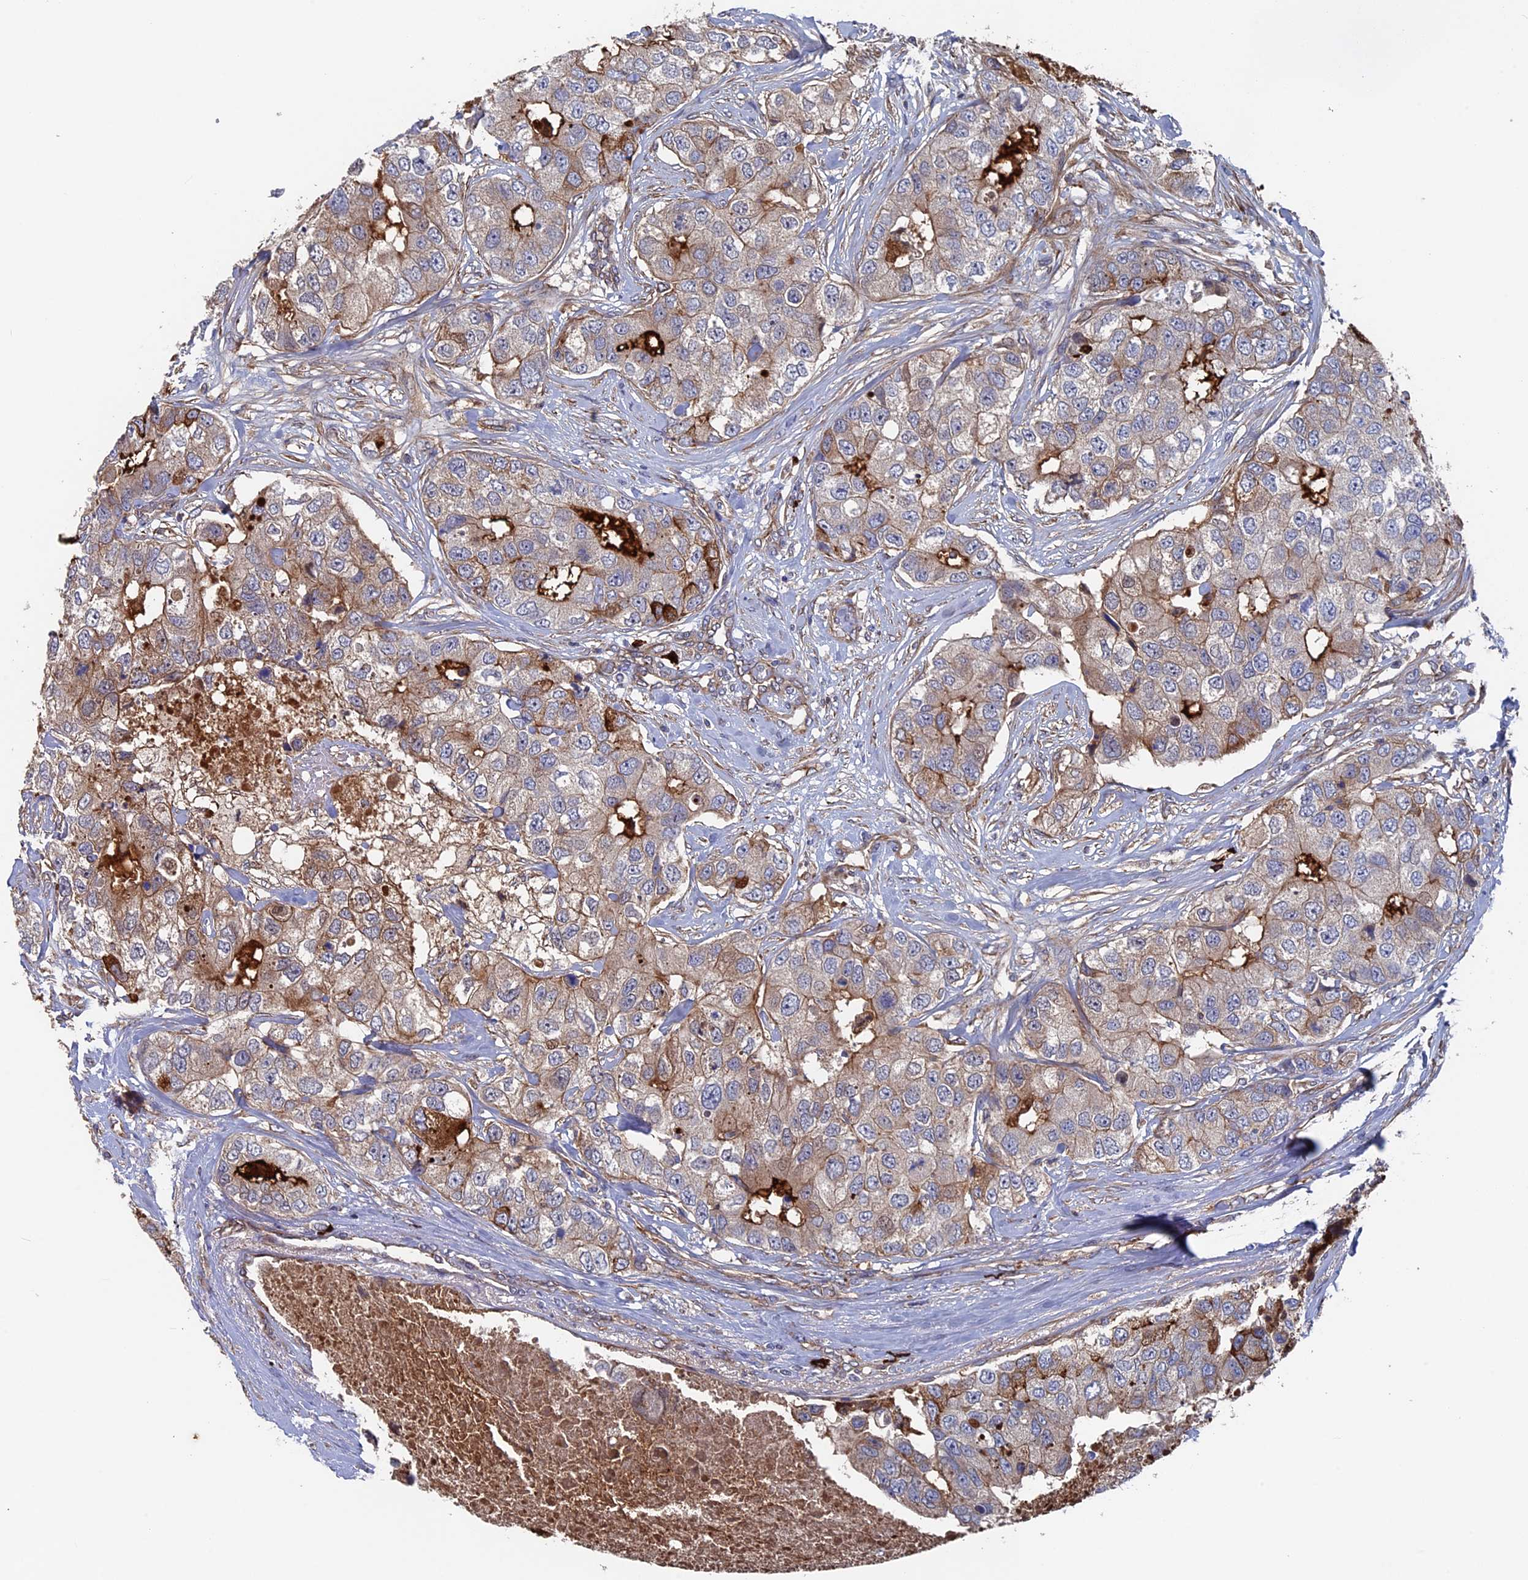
{"staining": {"intensity": "weak", "quantity": "25%-75%", "location": "cytoplasmic/membranous"}, "tissue": "breast cancer", "cell_type": "Tumor cells", "image_type": "cancer", "snomed": [{"axis": "morphology", "description": "Duct carcinoma"}, {"axis": "topography", "description": "Breast"}], "caption": "Immunohistochemical staining of breast cancer (invasive ductal carcinoma) shows low levels of weak cytoplasmic/membranous protein staining in approximately 25%-75% of tumor cells. The staining is performed using DAB (3,3'-diaminobenzidine) brown chromogen to label protein expression. The nuclei are counter-stained blue using hematoxylin.", "gene": "RPUSD1", "patient": {"sex": "female", "age": 62}}